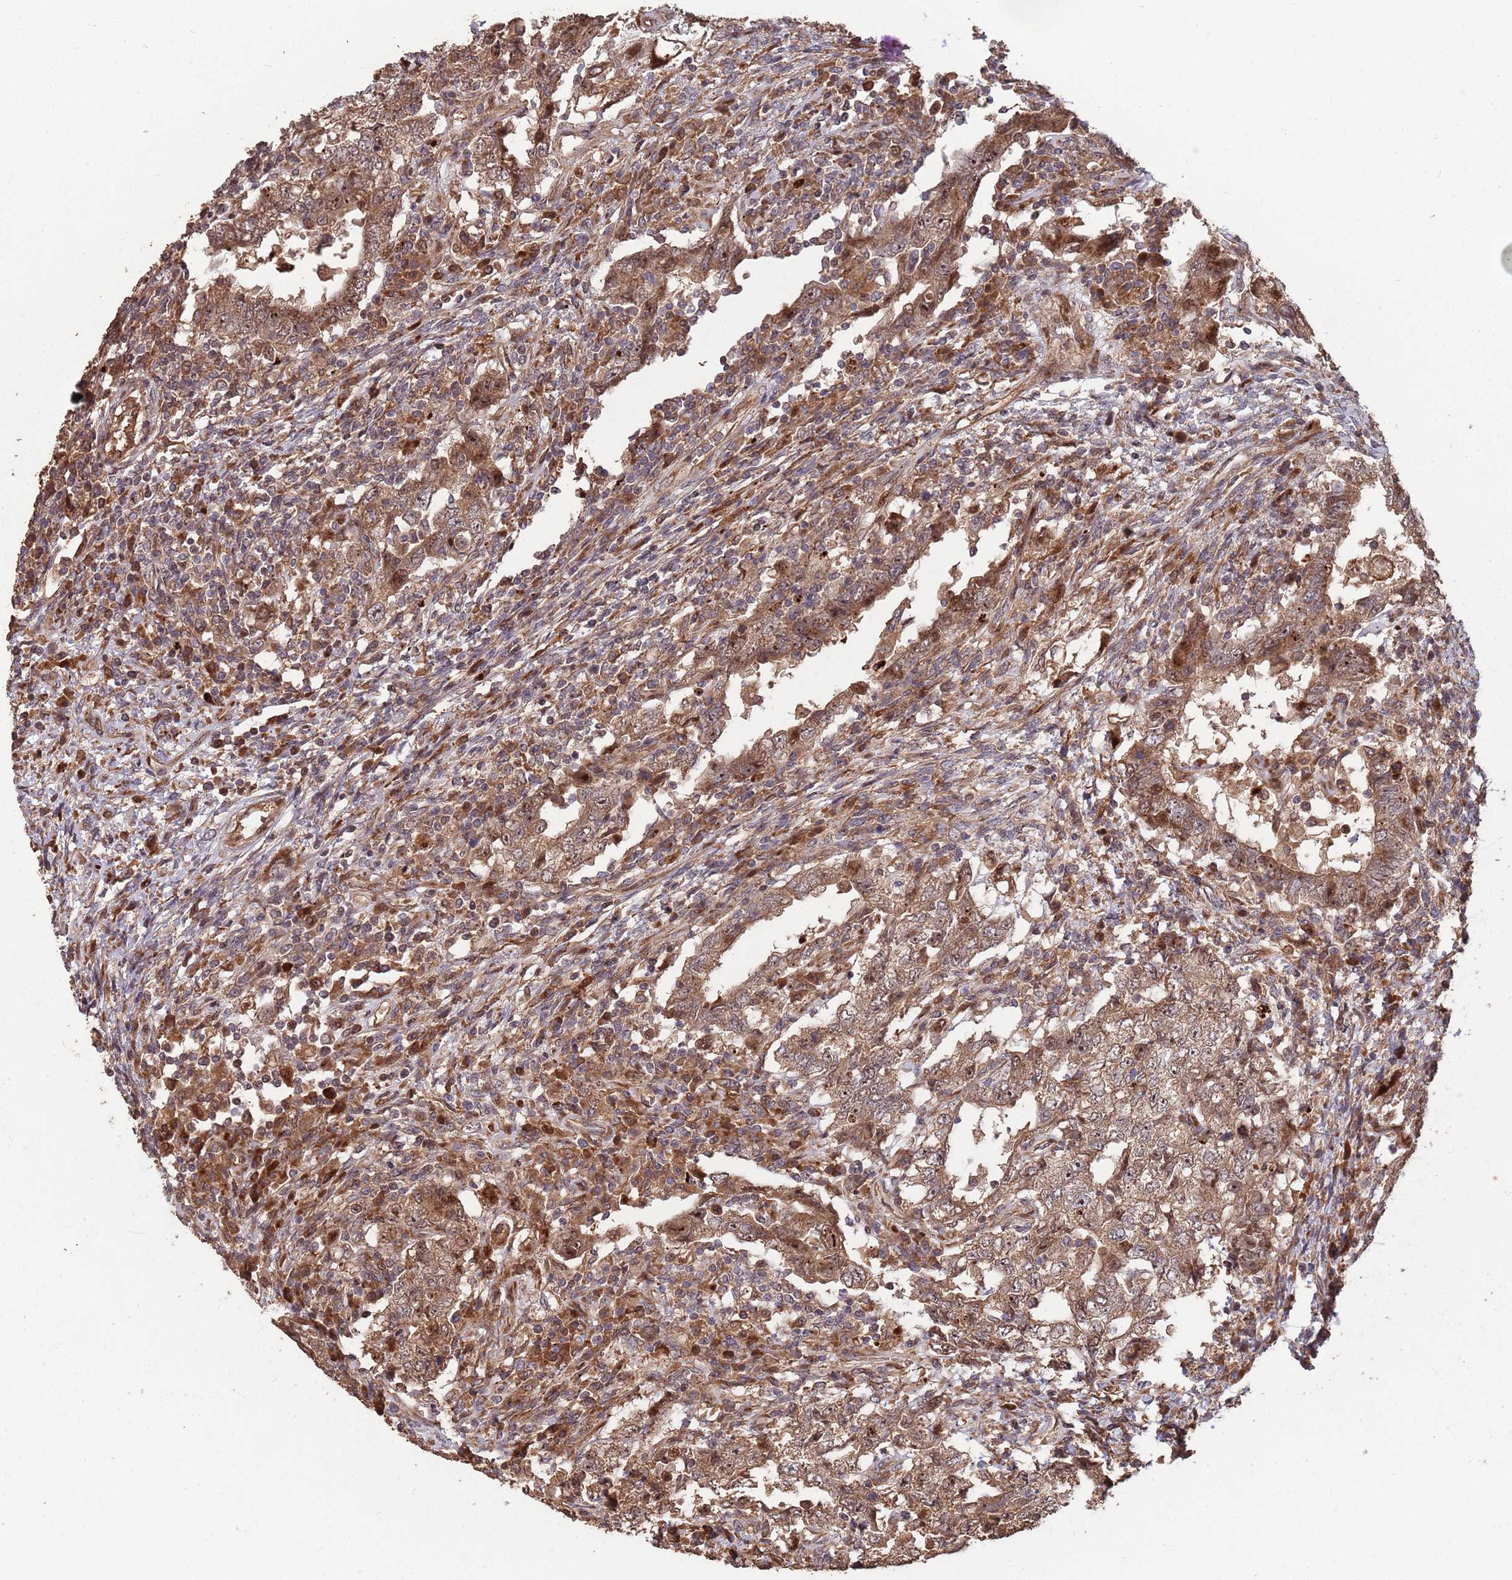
{"staining": {"intensity": "moderate", "quantity": ">75%", "location": "cytoplasmic/membranous,nuclear"}, "tissue": "testis cancer", "cell_type": "Tumor cells", "image_type": "cancer", "snomed": [{"axis": "morphology", "description": "Carcinoma, Embryonal, NOS"}, {"axis": "topography", "description": "Testis"}], "caption": "Immunohistochemical staining of human embryonal carcinoma (testis) displays moderate cytoplasmic/membranous and nuclear protein positivity in about >75% of tumor cells. (brown staining indicates protein expression, while blue staining denotes nuclei).", "gene": "ZNF428", "patient": {"sex": "male", "age": 26}}